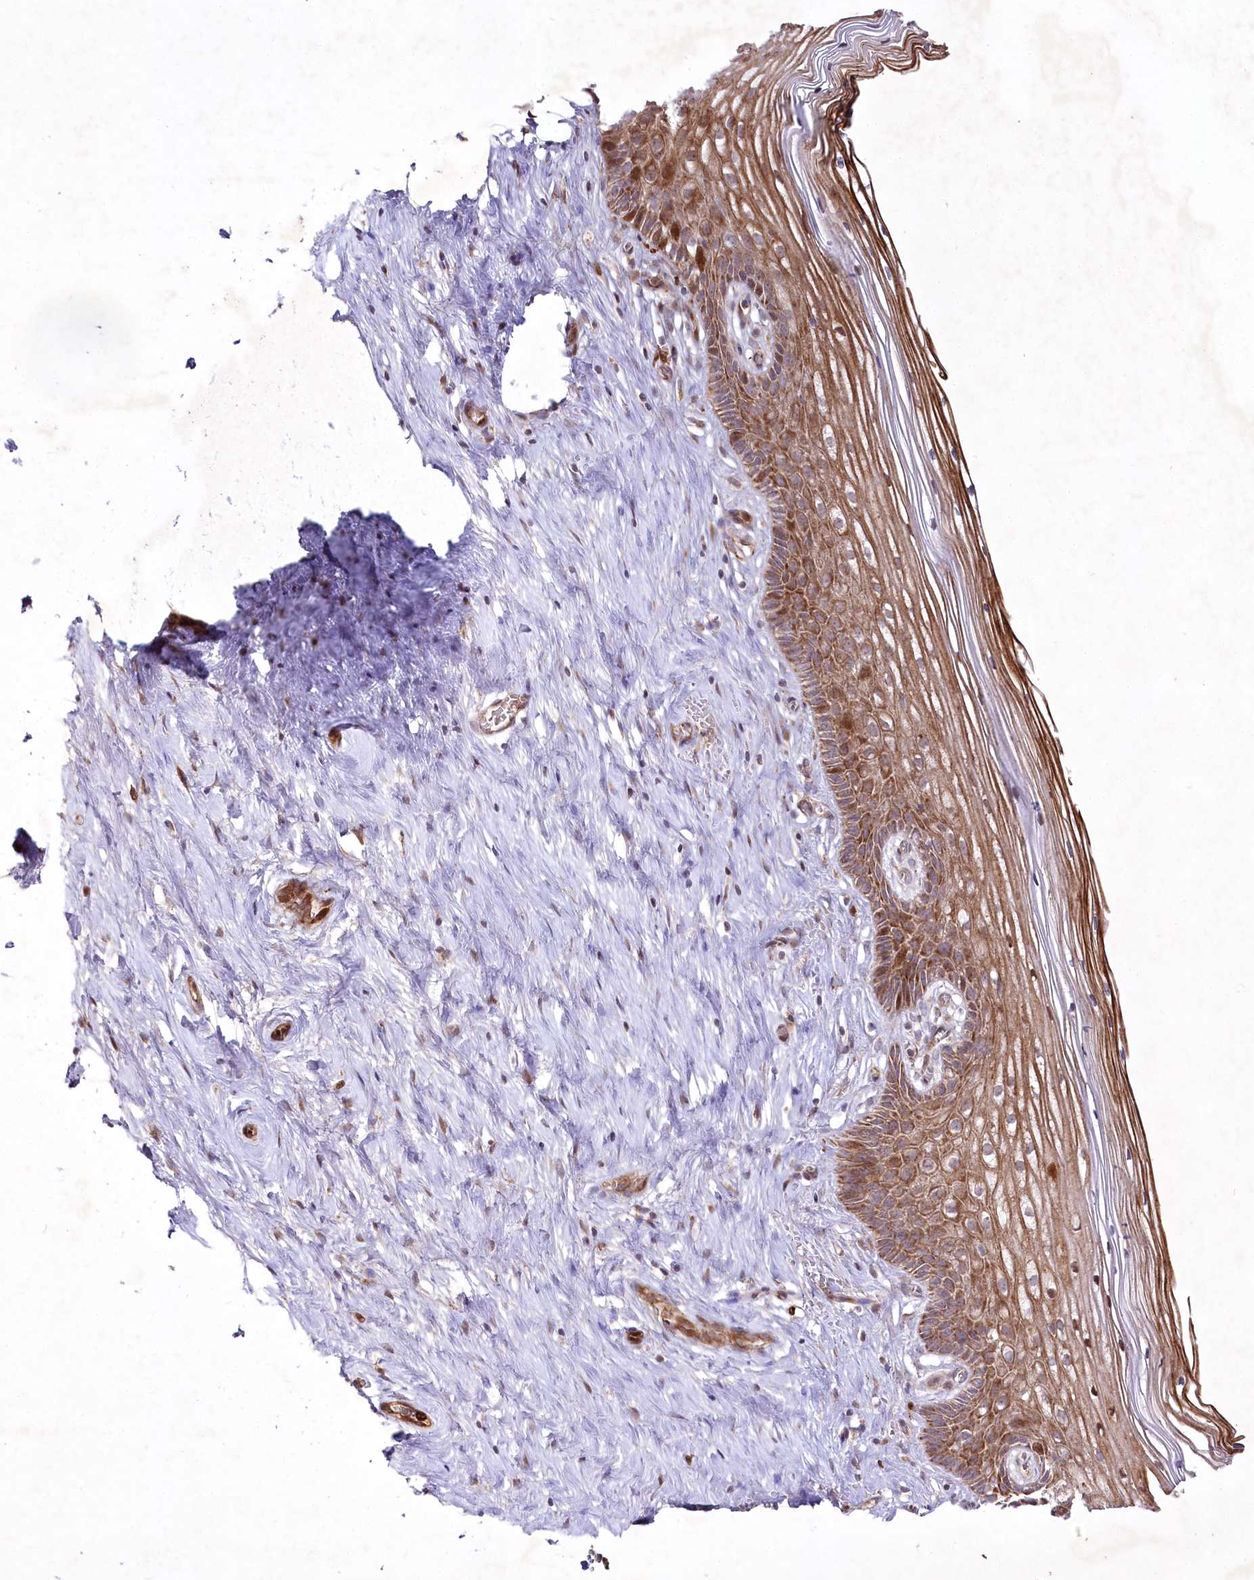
{"staining": {"intensity": "moderate", "quantity": "25%-75%", "location": "cytoplasmic/membranous"}, "tissue": "cervix", "cell_type": "Glandular cells", "image_type": "normal", "snomed": [{"axis": "morphology", "description": "Normal tissue, NOS"}, {"axis": "topography", "description": "Cervix"}], "caption": "This is an image of IHC staining of normal cervix, which shows moderate expression in the cytoplasmic/membranous of glandular cells.", "gene": "PSTK", "patient": {"sex": "female", "age": 33}}